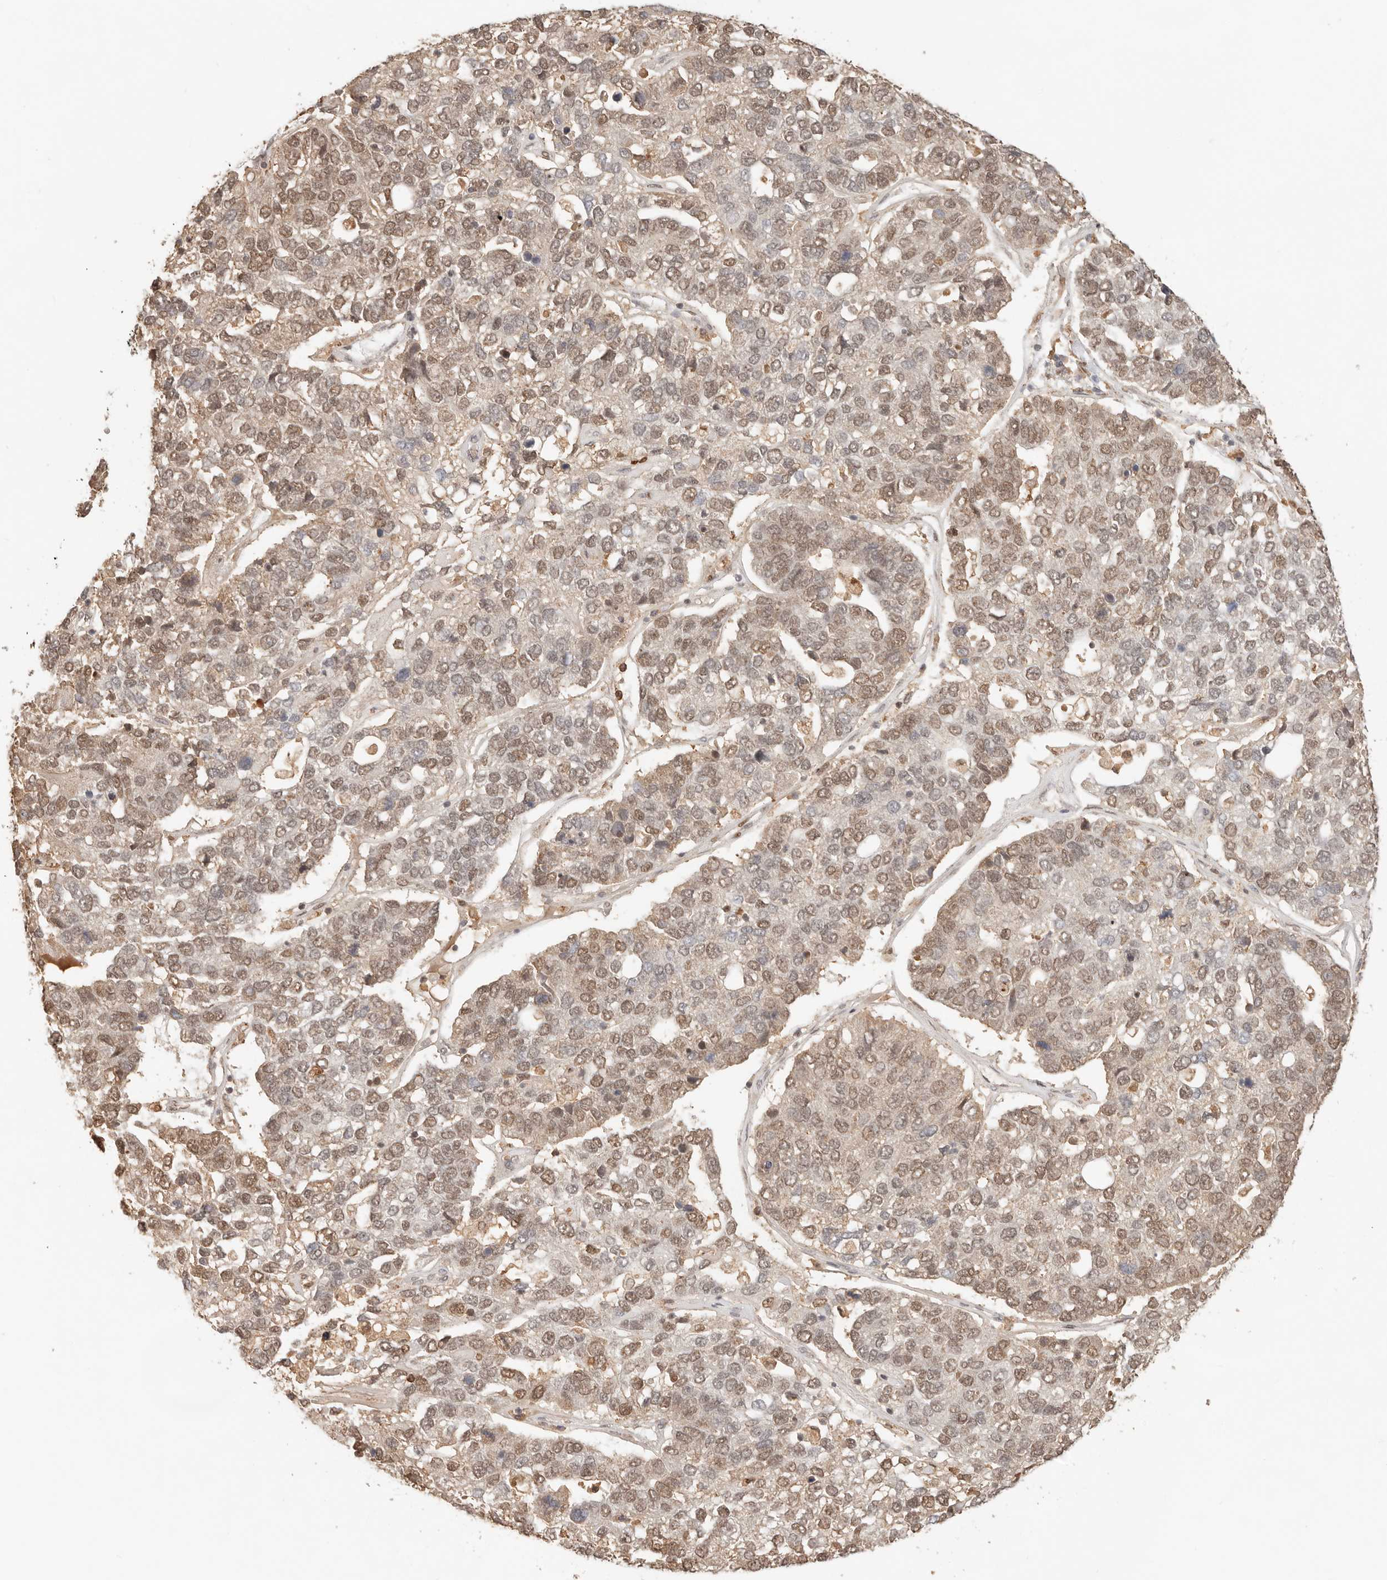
{"staining": {"intensity": "moderate", "quantity": ">75%", "location": "nuclear"}, "tissue": "pancreatic cancer", "cell_type": "Tumor cells", "image_type": "cancer", "snomed": [{"axis": "morphology", "description": "Adenocarcinoma, NOS"}, {"axis": "topography", "description": "Pancreas"}], "caption": "Tumor cells display medium levels of moderate nuclear expression in about >75% of cells in human pancreatic cancer (adenocarcinoma).", "gene": "NPAS2", "patient": {"sex": "female", "age": 61}}